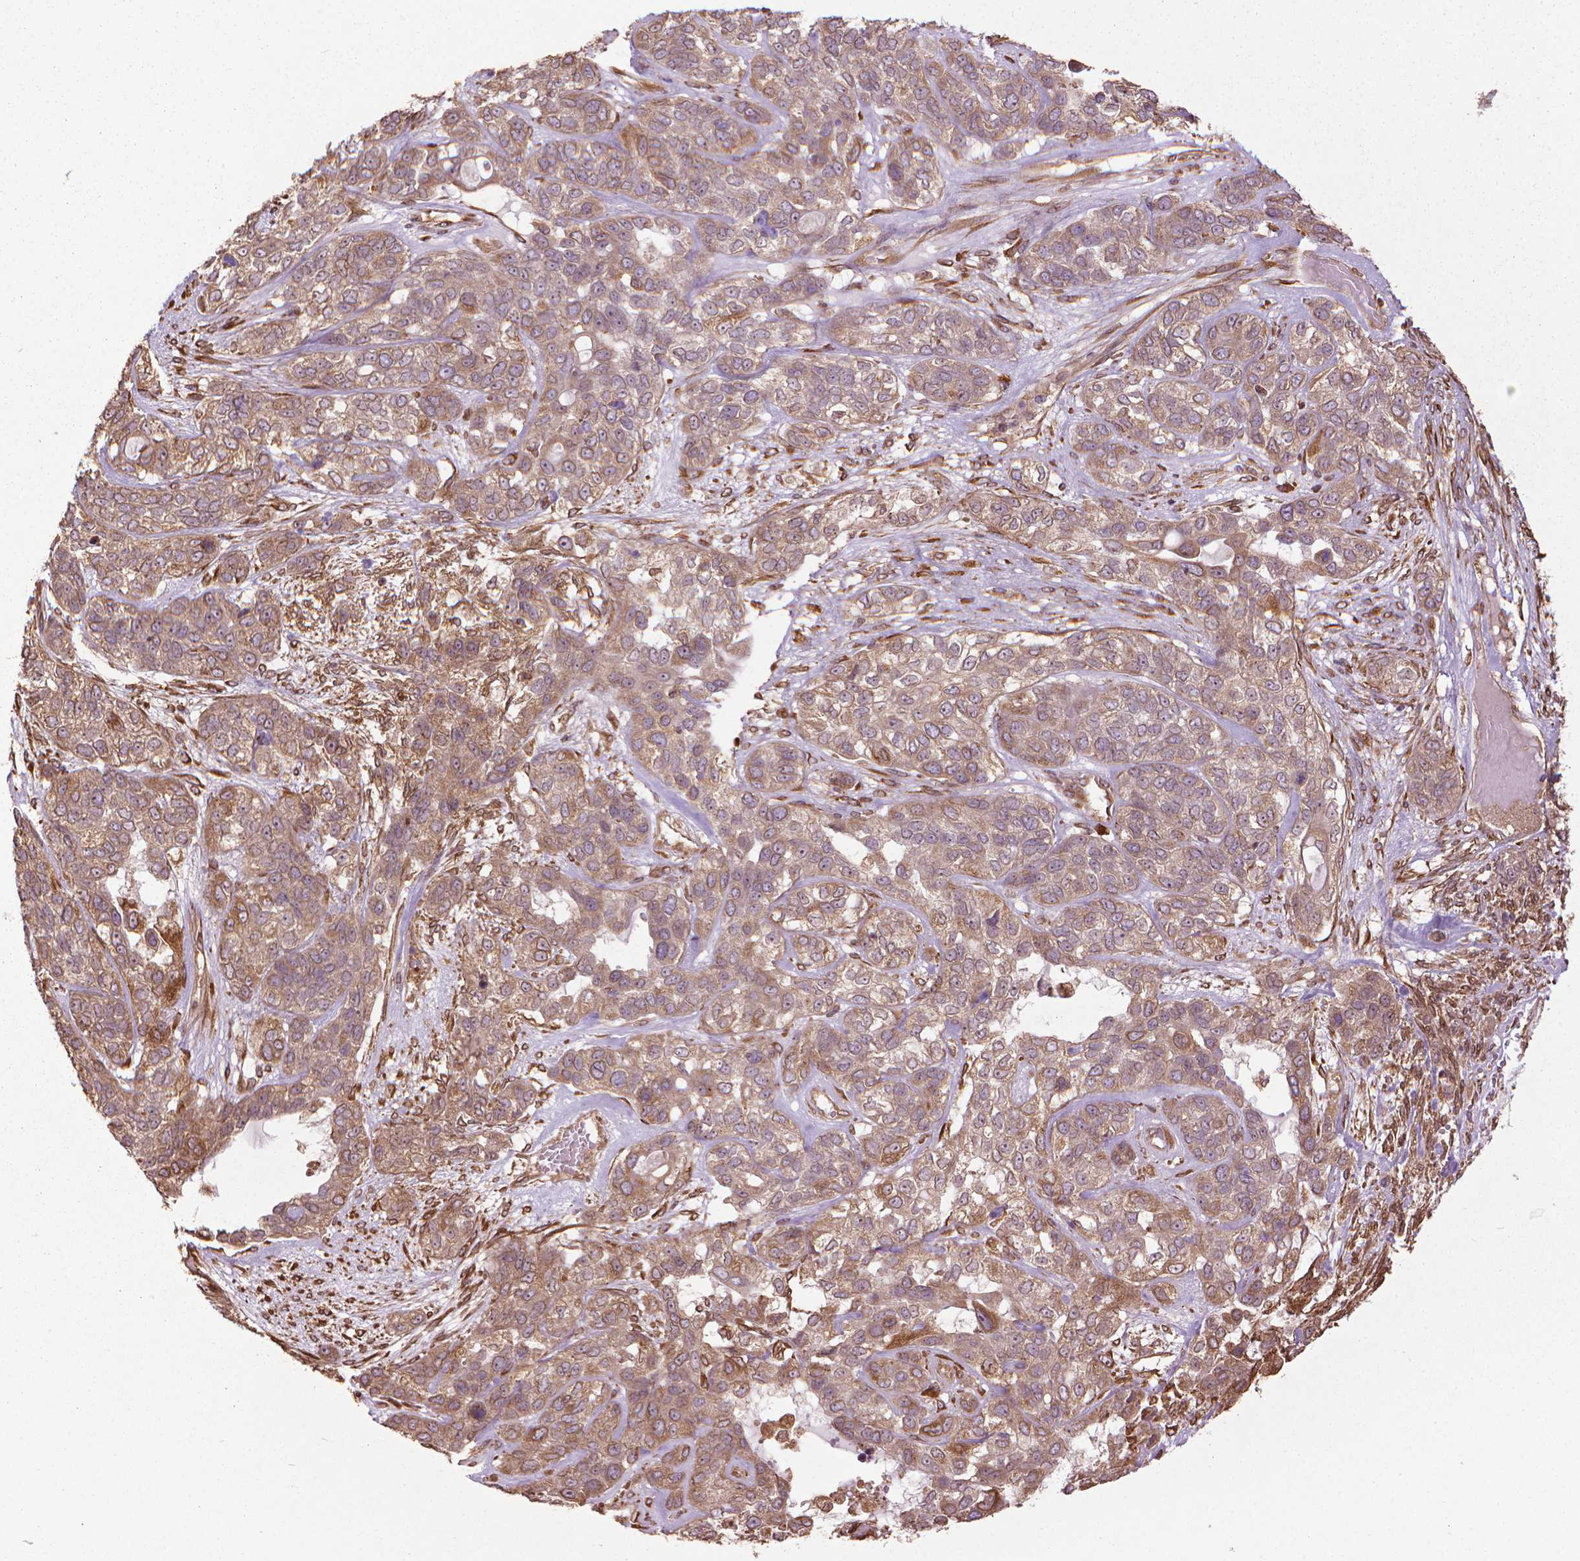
{"staining": {"intensity": "moderate", "quantity": ">75%", "location": "cytoplasmic/membranous"}, "tissue": "lung cancer", "cell_type": "Tumor cells", "image_type": "cancer", "snomed": [{"axis": "morphology", "description": "Squamous cell carcinoma, NOS"}, {"axis": "topography", "description": "Lung"}], "caption": "Human squamous cell carcinoma (lung) stained for a protein (brown) reveals moderate cytoplasmic/membranous positive staining in about >75% of tumor cells.", "gene": "GAS1", "patient": {"sex": "female", "age": 70}}